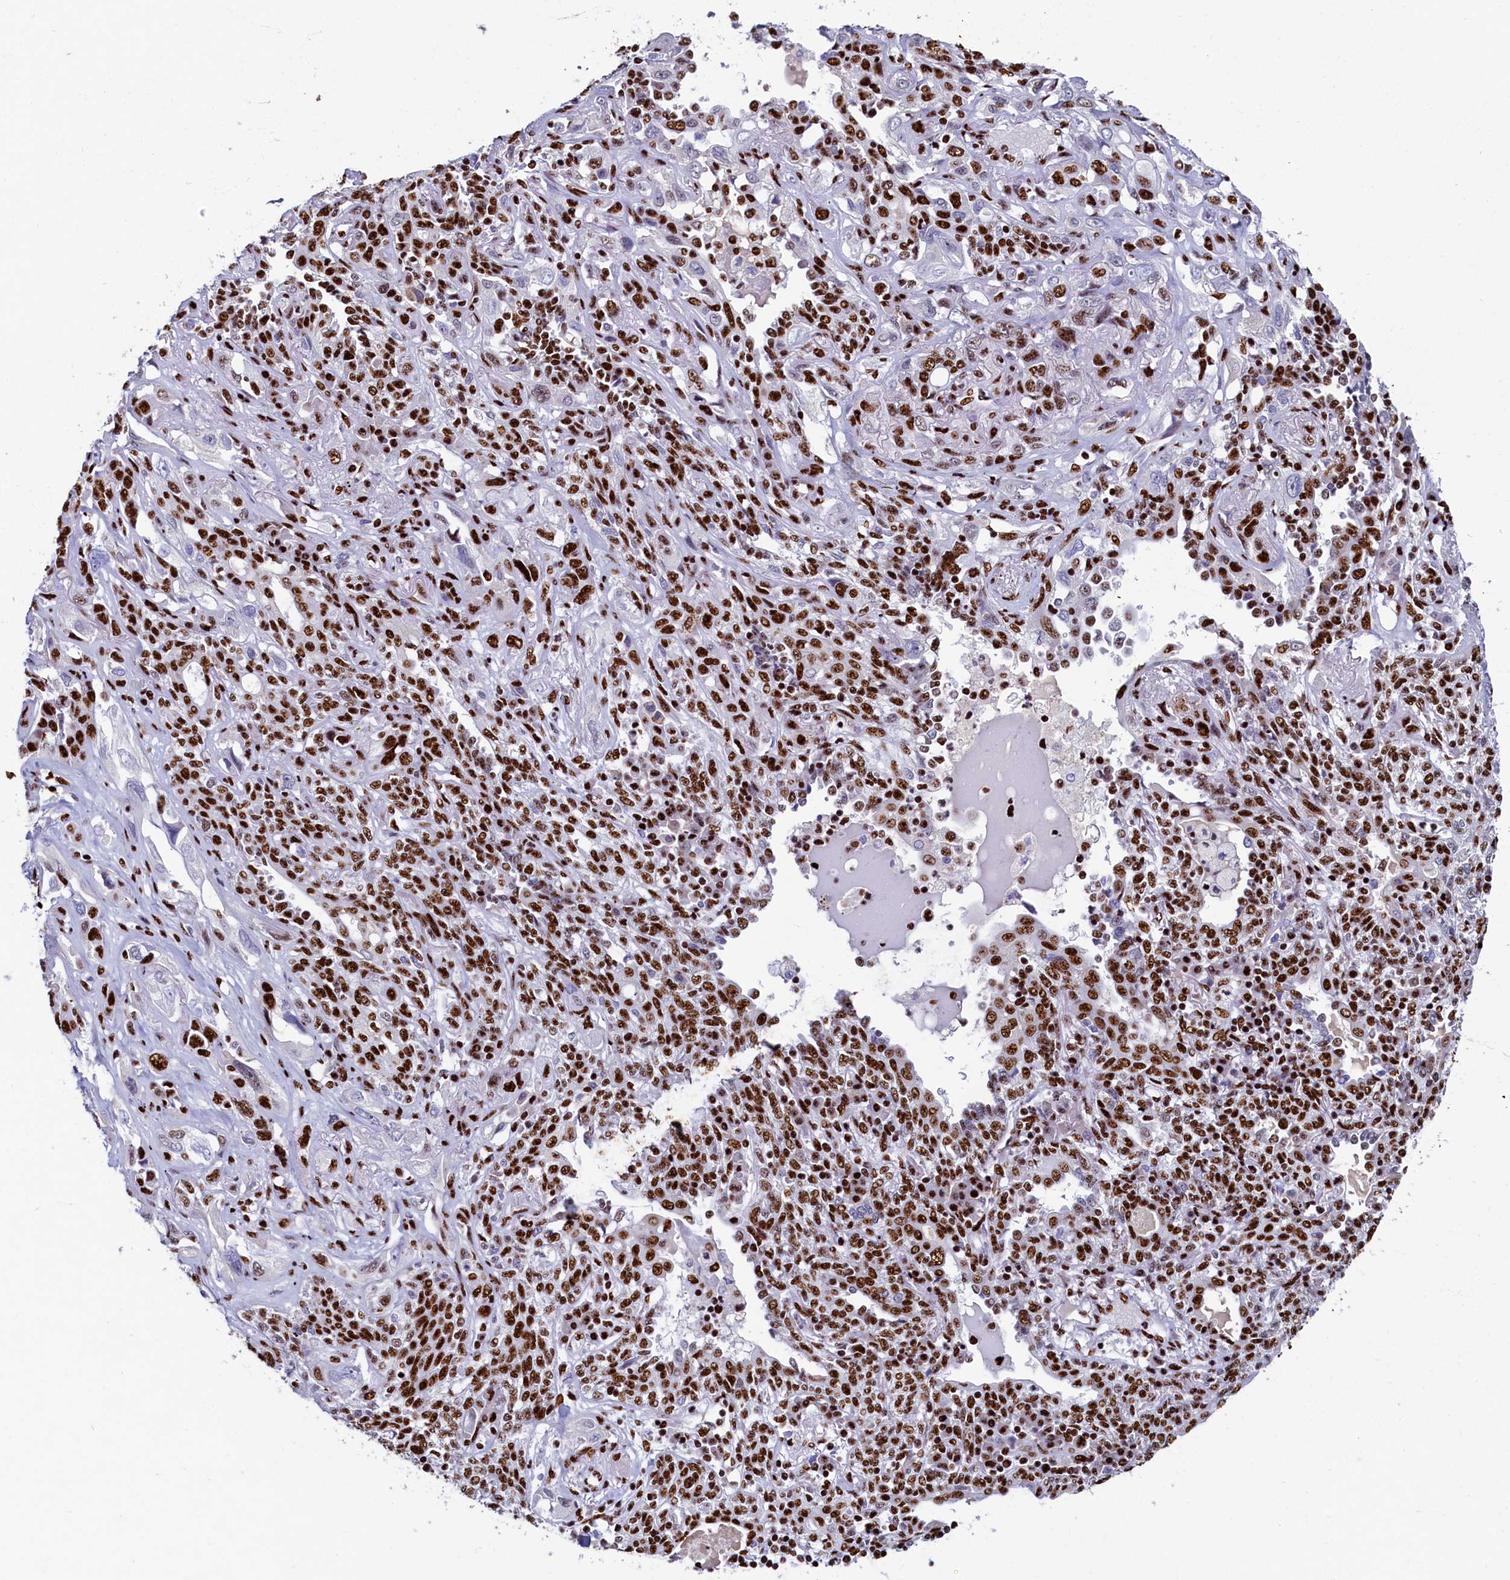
{"staining": {"intensity": "strong", "quantity": ">75%", "location": "nuclear"}, "tissue": "lung cancer", "cell_type": "Tumor cells", "image_type": "cancer", "snomed": [{"axis": "morphology", "description": "Squamous cell carcinoma, NOS"}, {"axis": "topography", "description": "Lung"}], "caption": "Squamous cell carcinoma (lung) tissue shows strong nuclear expression in approximately >75% of tumor cells", "gene": "SRRM2", "patient": {"sex": "female", "age": 70}}